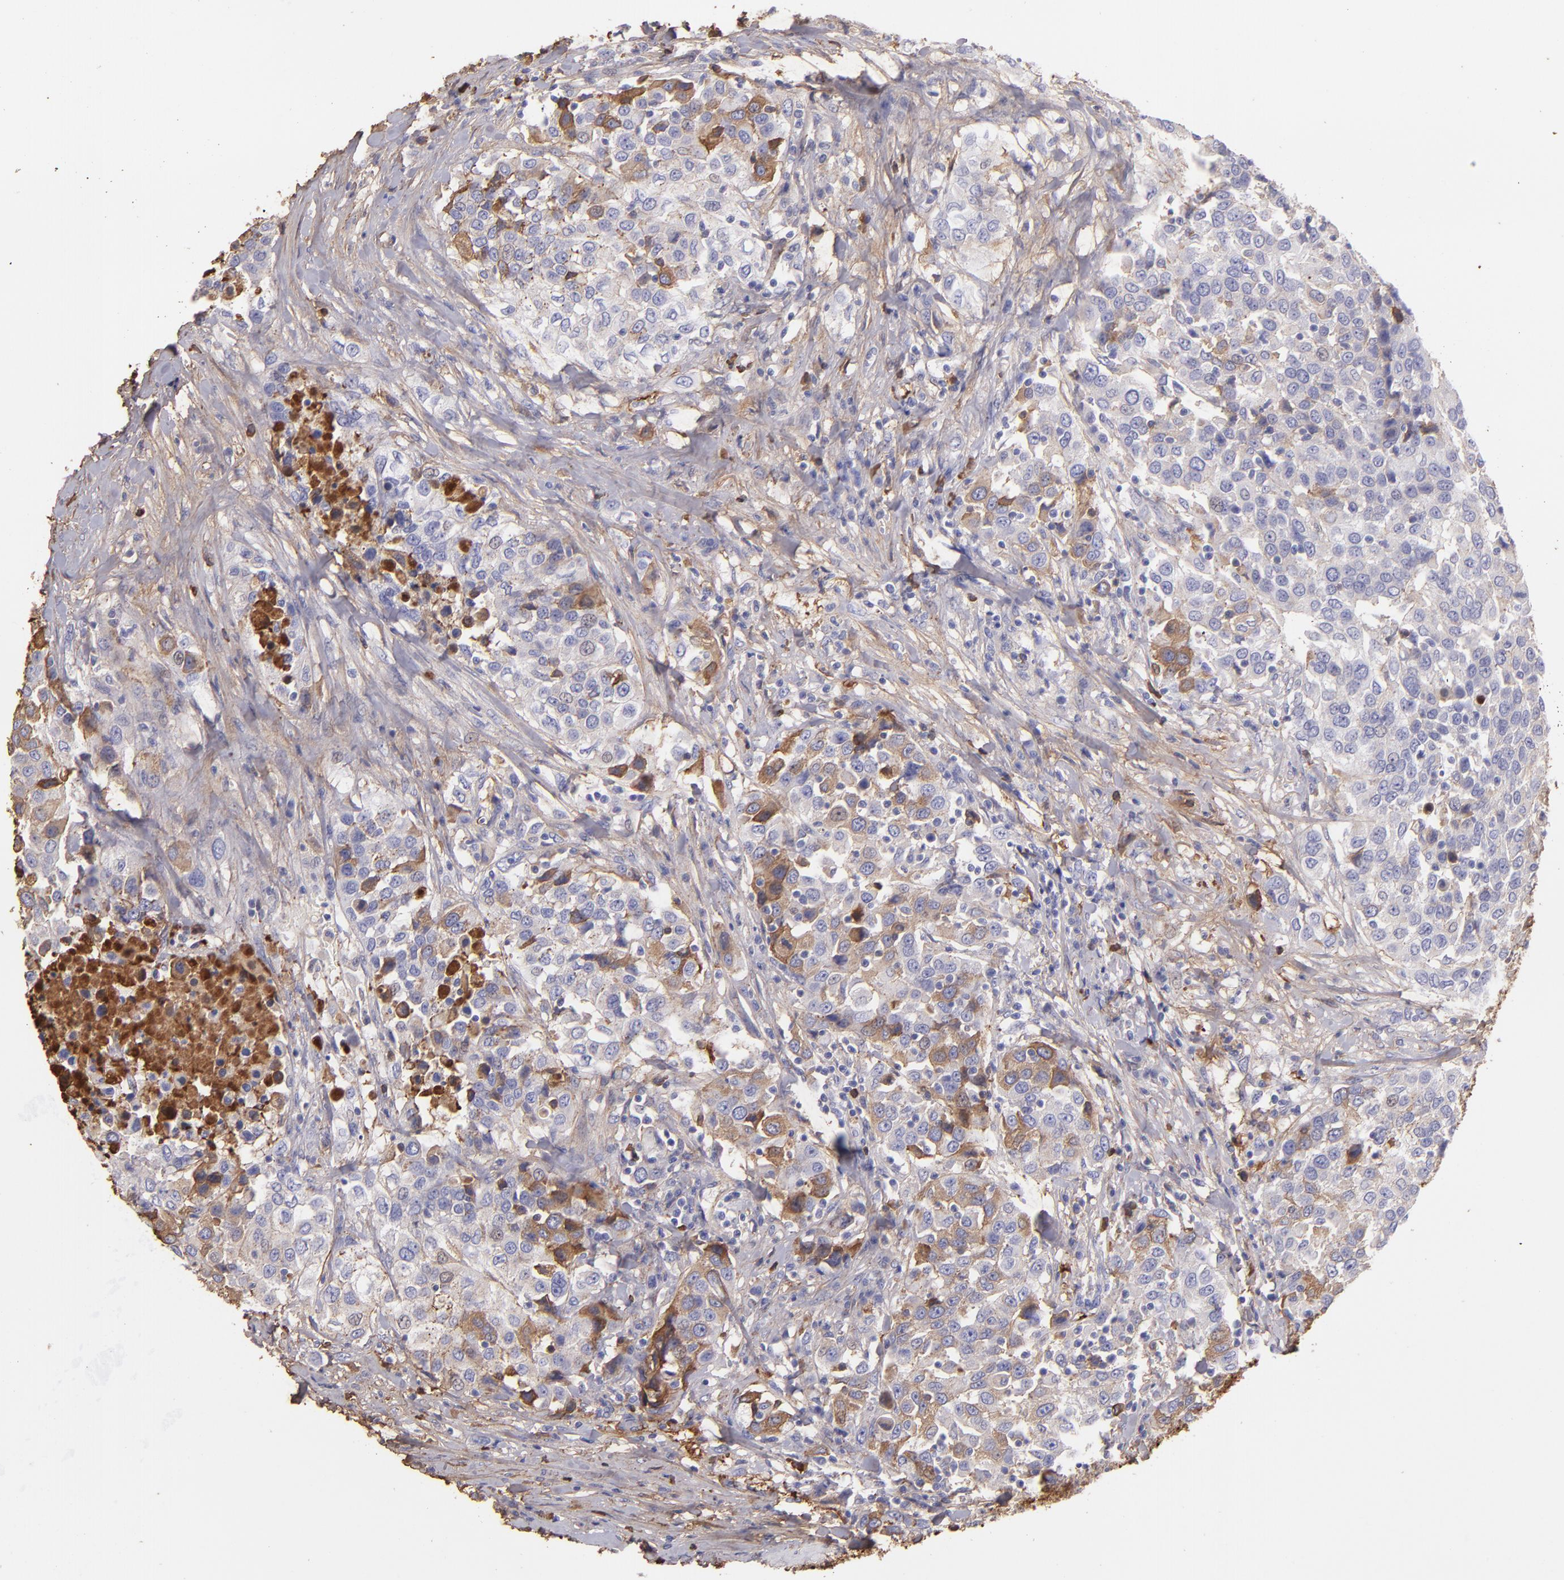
{"staining": {"intensity": "moderate", "quantity": "25%-75%", "location": "cytoplasmic/membranous"}, "tissue": "urothelial cancer", "cell_type": "Tumor cells", "image_type": "cancer", "snomed": [{"axis": "morphology", "description": "Urothelial carcinoma, High grade"}, {"axis": "topography", "description": "Urinary bladder"}], "caption": "High-power microscopy captured an IHC image of high-grade urothelial carcinoma, revealing moderate cytoplasmic/membranous positivity in approximately 25%-75% of tumor cells.", "gene": "FGB", "patient": {"sex": "female", "age": 80}}